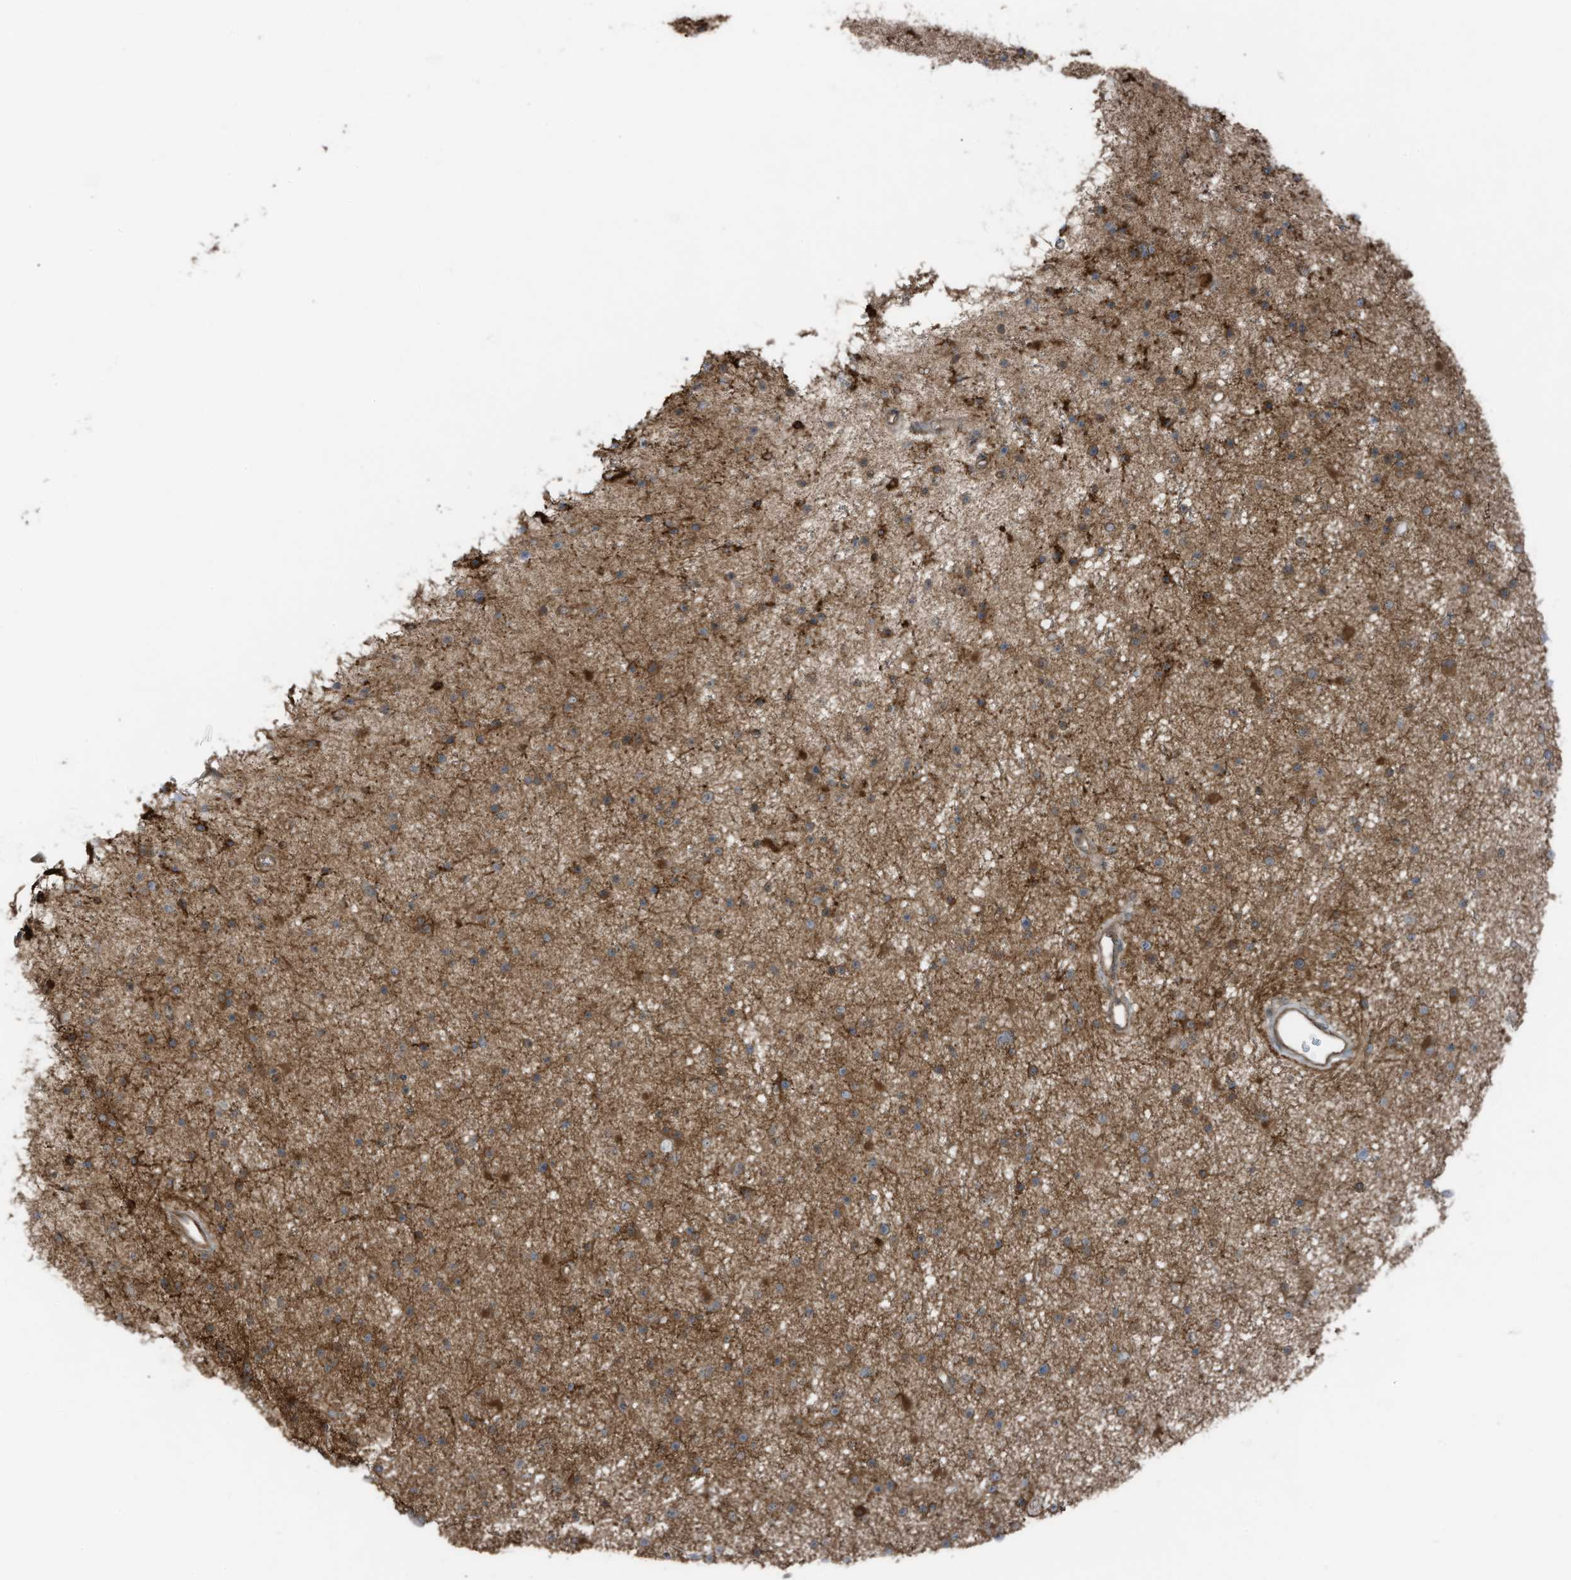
{"staining": {"intensity": "moderate", "quantity": "25%-75%", "location": "cytoplasmic/membranous"}, "tissue": "glioma", "cell_type": "Tumor cells", "image_type": "cancer", "snomed": [{"axis": "morphology", "description": "Glioma, malignant, Low grade"}, {"axis": "topography", "description": "Cerebral cortex"}], "caption": "IHC of human malignant glioma (low-grade) shows medium levels of moderate cytoplasmic/membranous staining in approximately 25%-75% of tumor cells.", "gene": "TXNDC9", "patient": {"sex": "female", "age": 39}}